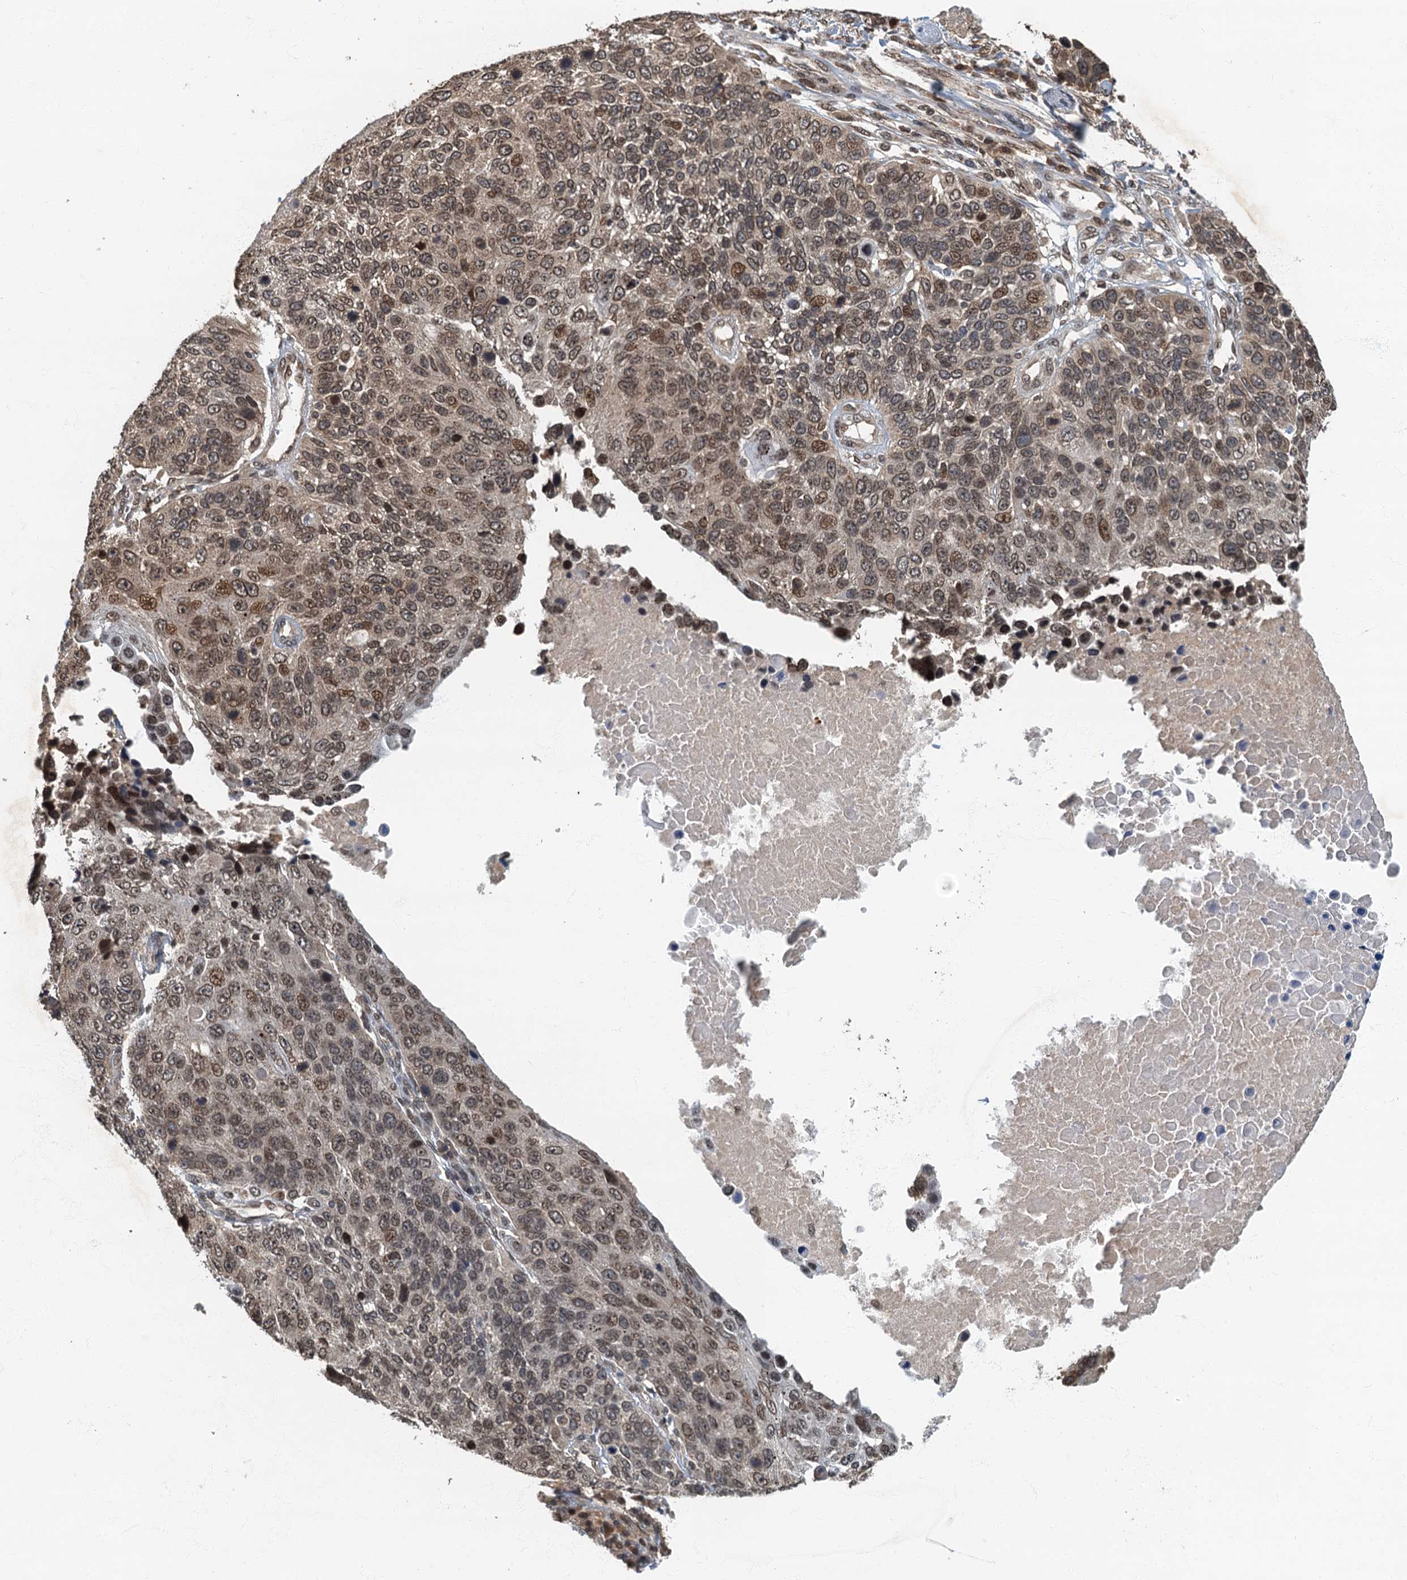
{"staining": {"intensity": "moderate", "quantity": ">75%", "location": "nuclear"}, "tissue": "lung cancer", "cell_type": "Tumor cells", "image_type": "cancer", "snomed": [{"axis": "morphology", "description": "Normal tissue, NOS"}, {"axis": "morphology", "description": "Squamous cell carcinoma, NOS"}, {"axis": "topography", "description": "Lymph node"}, {"axis": "topography", "description": "Lung"}], "caption": "Protein staining exhibits moderate nuclear staining in about >75% of tumor cells in lung squamous cell carcinoma.", "gene": "CKAP2L", "patient": {"sex": "male", "age": 66}}